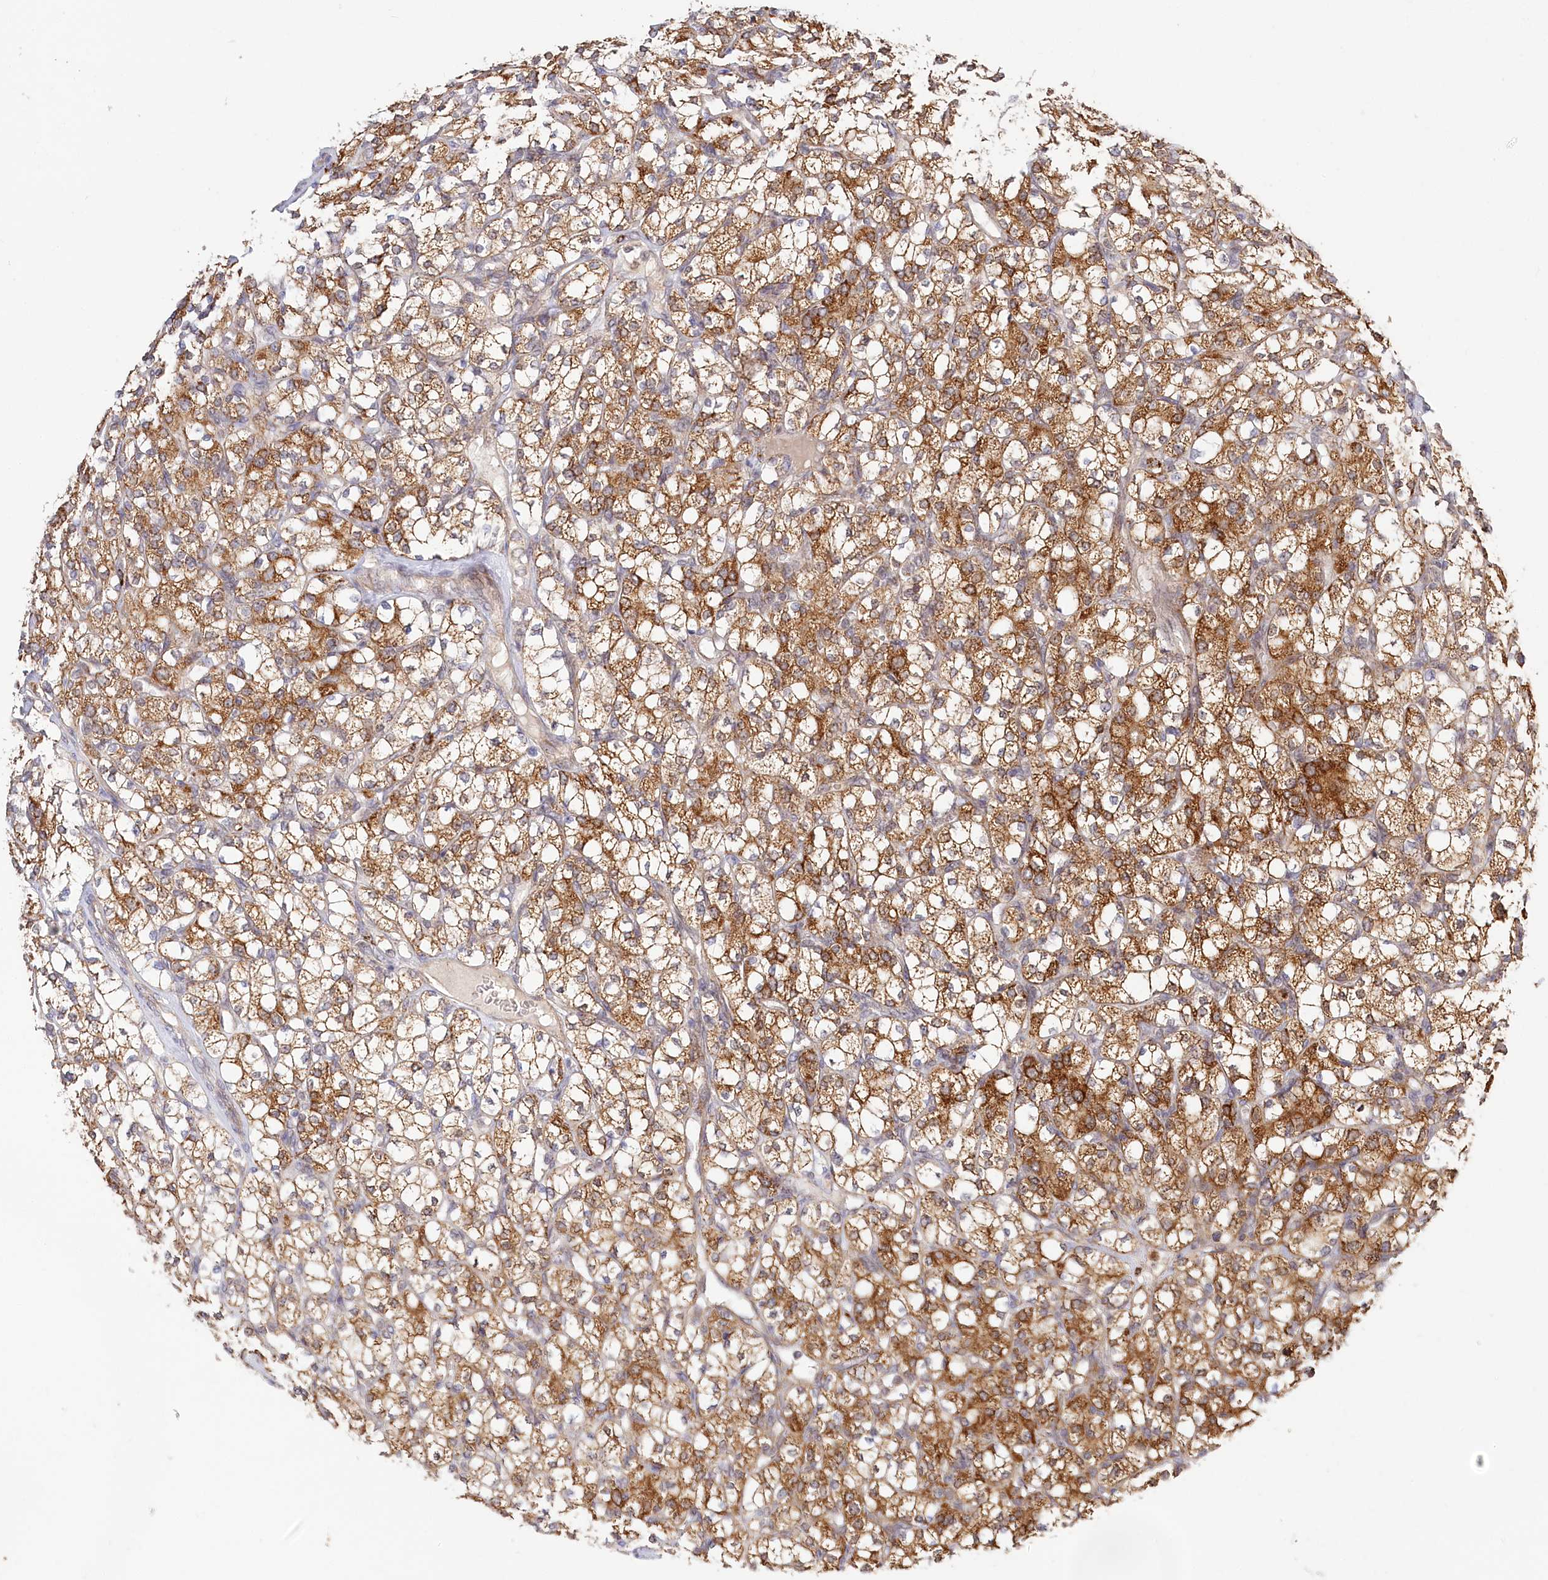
{"staining": {"intensity": "moderate", "quantity": ">75%", "location": "cytoplasmic/membranous"}, "tissue": "renal cancer", "cell_type": "Tumor cells", "image_type": "cancer", "snomed": [{"axis": "morphology", "description": "Adenocarcinoma, NOS"}, {"axis": "topography", "description": "Kidney"}], "caption": "Tumor cells show moderate cytoplasmic/membranous positivity in approximately >75% of cells in renal cancer (adenocarcinoma). The staining was performed using DAB, with brown indicating positive protein expression. Nuclei are stained blue with hematoxylin.", "gene": "RTN4IP1", "patient": {"sex": "male", "age": 77}}